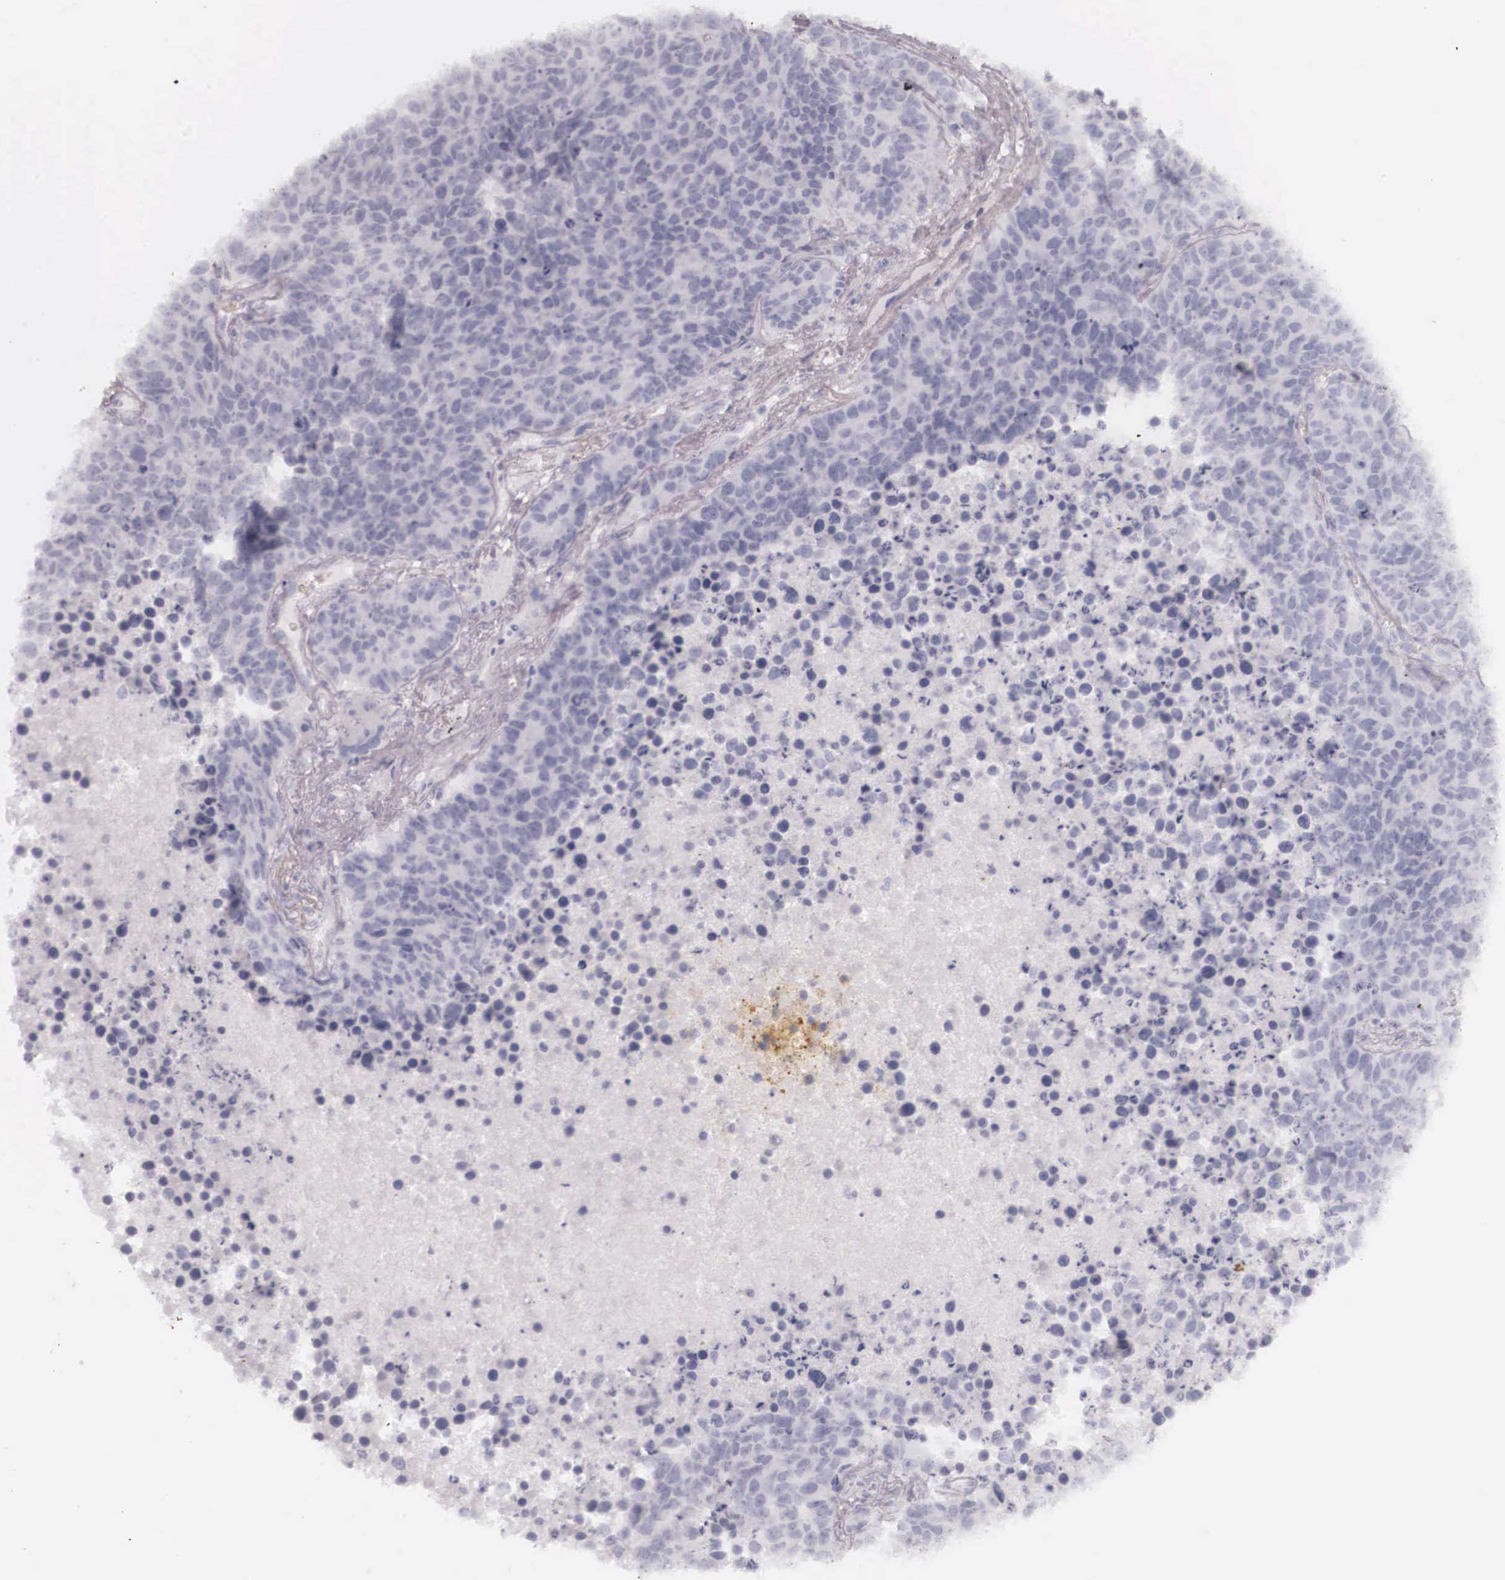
{"staining": {"intensity": "negative", "quantity": "none", "location": "none"}, "tissue": "lung cancer", "cell_type": "Tumor cells", "image_type": "cancer", "snomed": [{"axis": "morphology", "description": "Carcinoid, malignant, NOS"}, {"axis": "topography", "description": "Lung"}], "caption": "DAB immunohistochemical staining of human lung cancer (carcinoid (malignant)) reveals no significant expression in tumor cells.", "gene": "KRT14", "patient": {"sex": "male", "age": 60}}